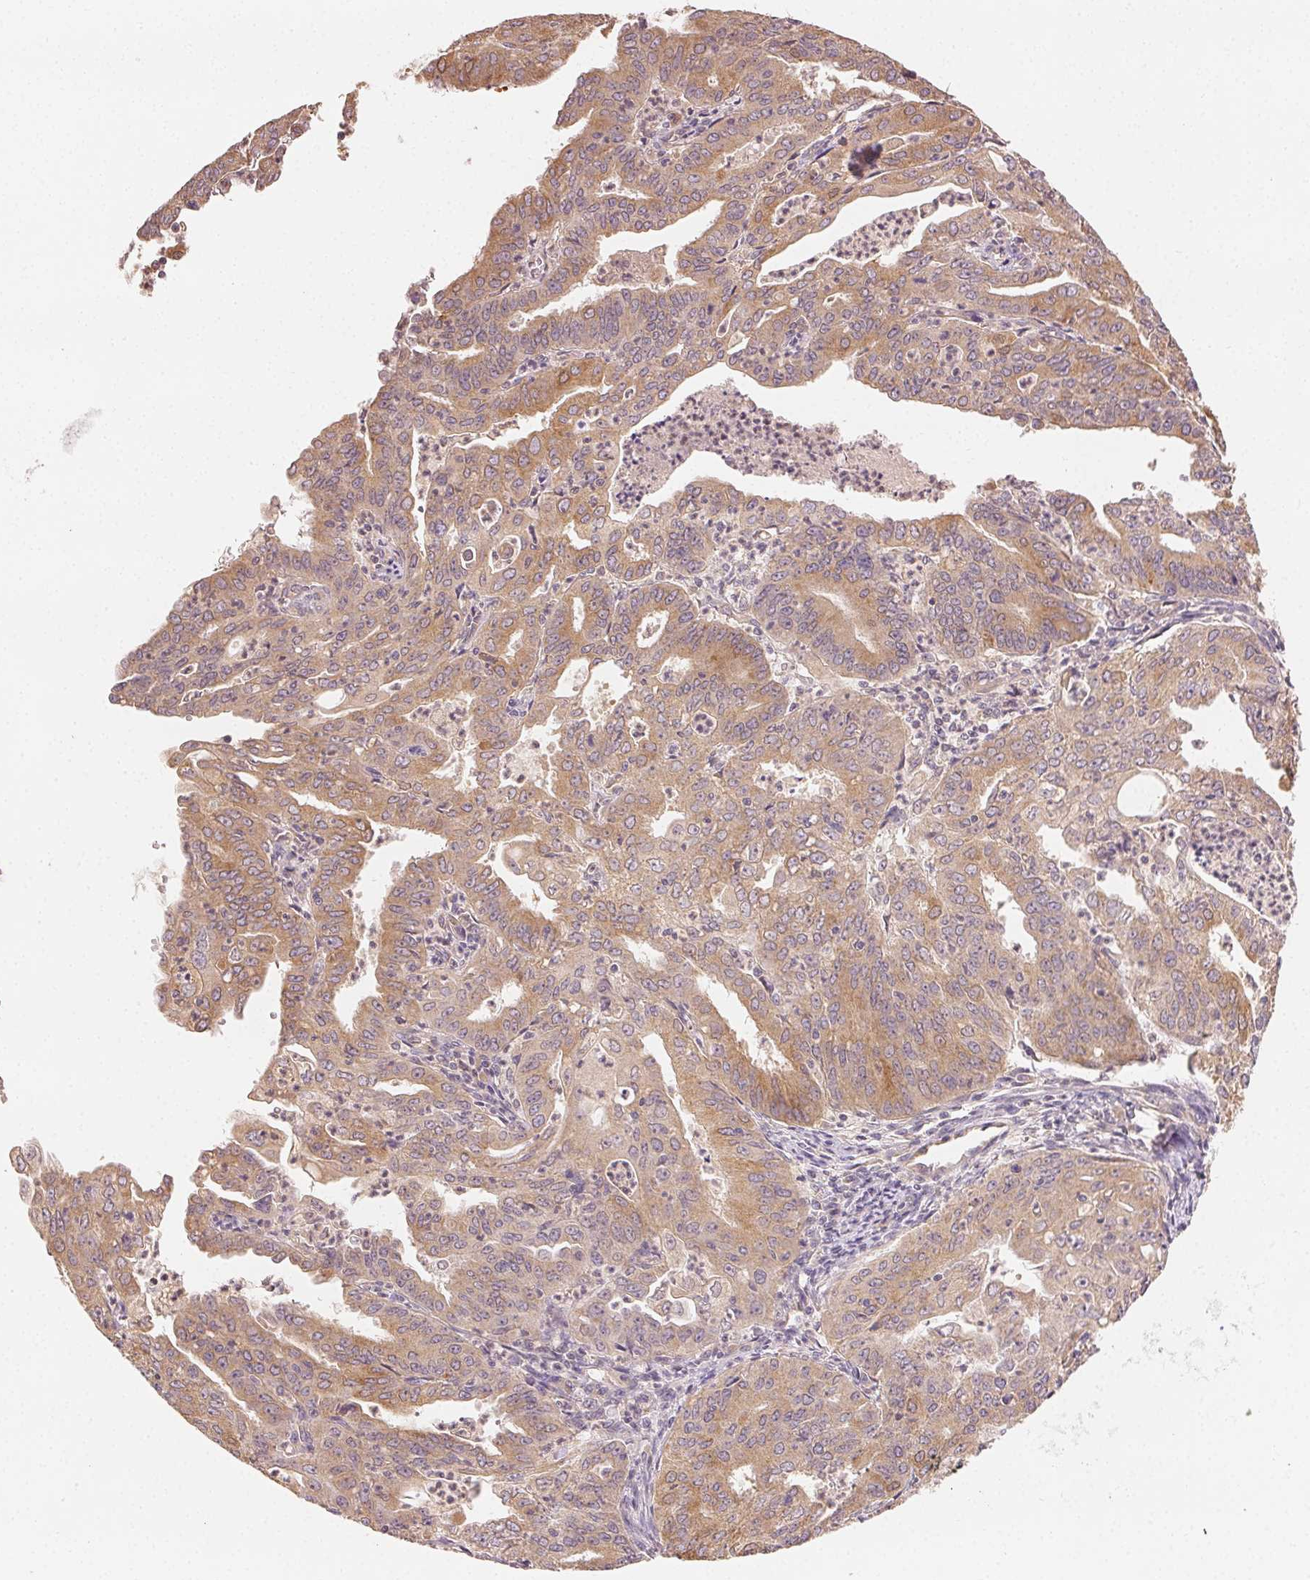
{"staining": {"intensity": "weak", "quantity": ">75%", "location": "cytoplasmic/membranous"}, "tissue": "cervical cancer", "cell_type": "Tumor cells", "image_type": "cancer", "snomed": [{"axis": "morphology", "description": "Adenocarcinoma, NOS"}, {"axis": "topography", "description": "Cervix"}], "caption": "Tumor cells show low levels of weak cytoplasmic/membranous positivity in approximately >75% of cells in human cervical cancer (adenocarcinoma). The staining was performed using DAB (3,3'-diaminobenzidine) to visualize the protein expression in brown, while the nuclei were stained in blue with hematoxylin (Magnification: 20x).", "gene": "SEZ6L2", "patient": {"sex": "female", "age": 56}}